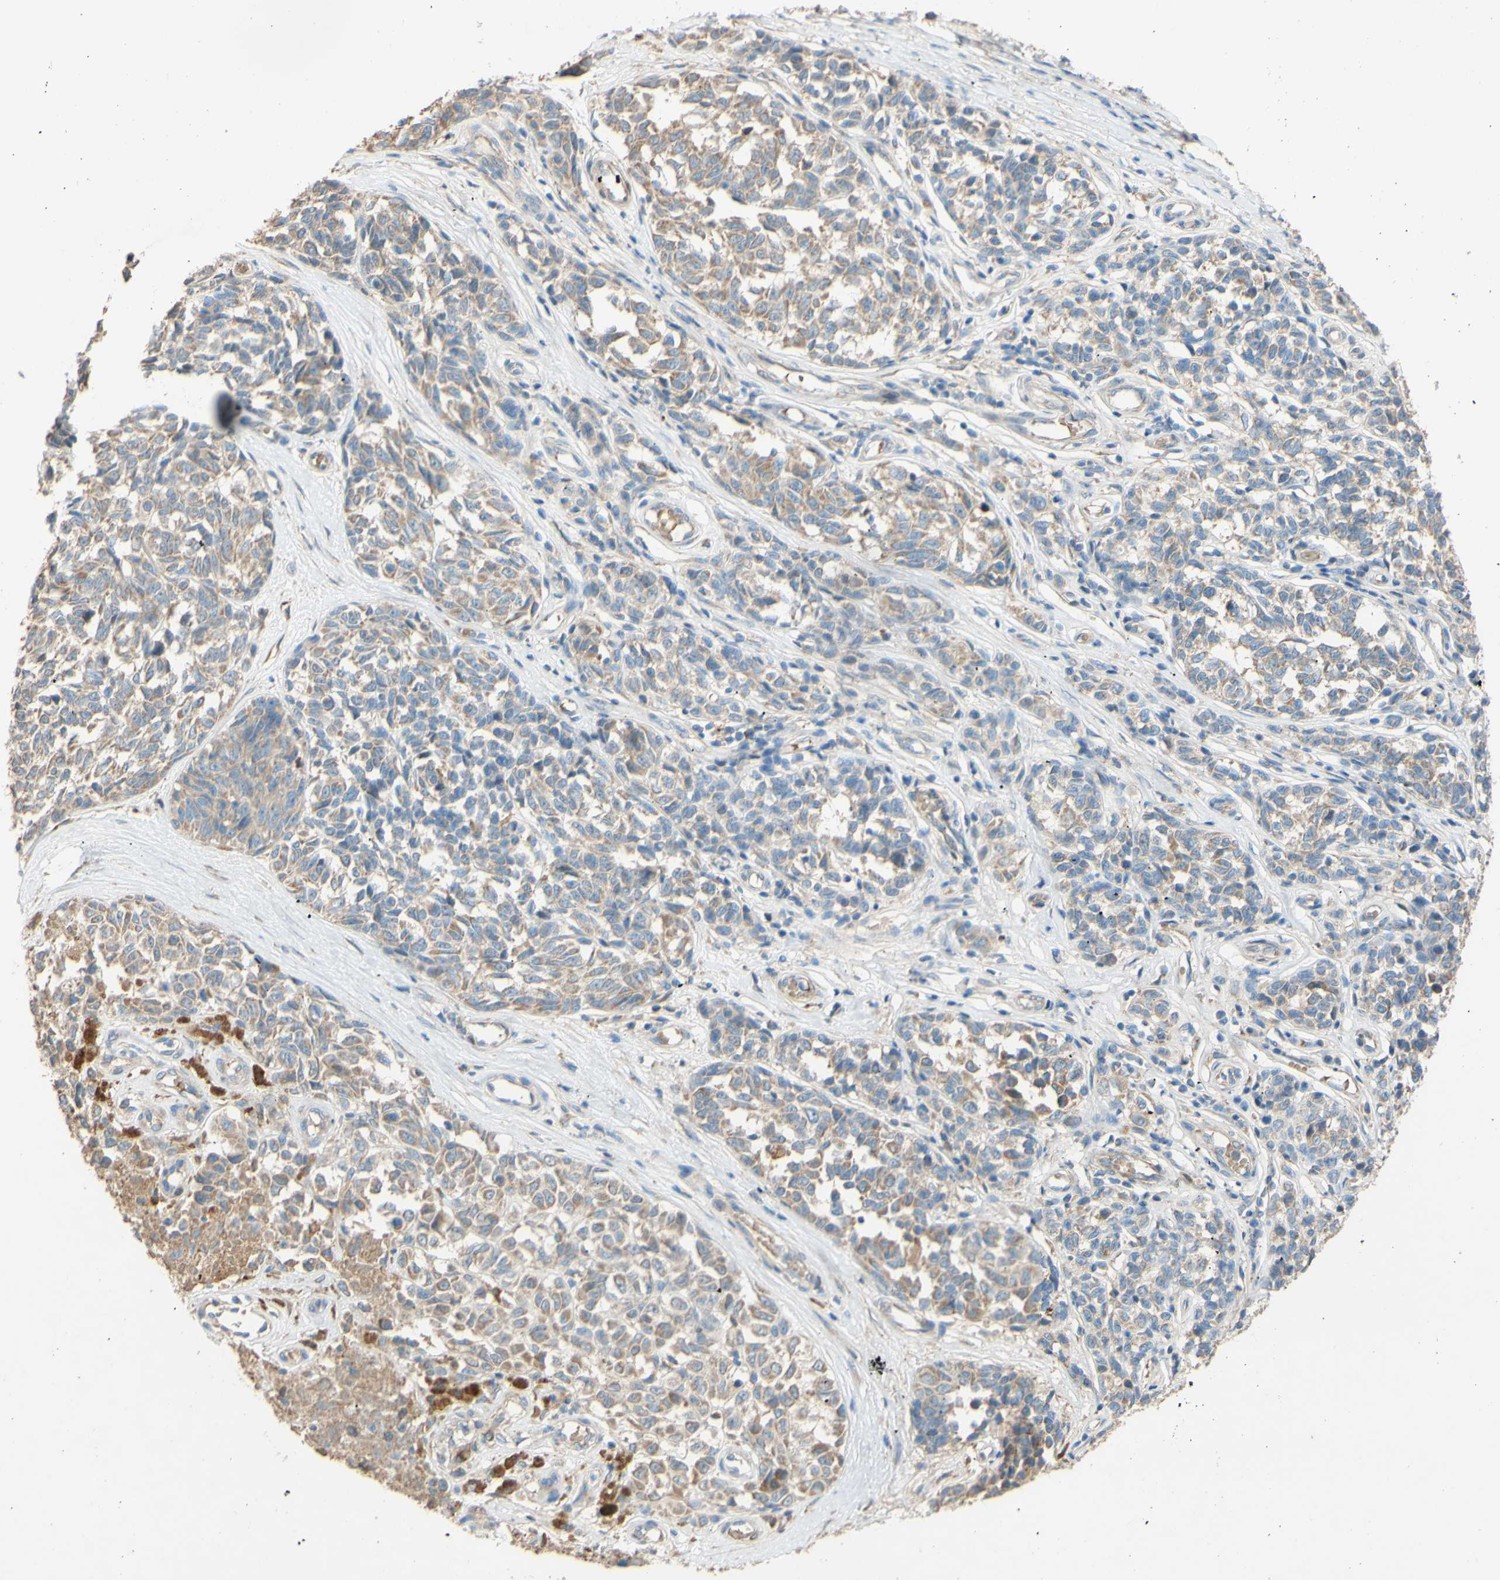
{"staining": {"intensity": "moderate", "quantity": "25%-75%", "location": "cytoplasmic/membranous"}, "tissue": "melanoma", "cell_type": "Tumor cells", "image_type": "cancer", "snomed": [{"axis": "morphology", "description": "Malignant melanoma, NOS"}, {"axis": "topography", "description": "Skin"}], "caption": "Immunohistochemical staining of malignant melanoma shows moderate cytoplasmic/membranous protein staining in approximately 25%-75% of tumor cells.", "gene": "DKK3", "patient": {"sex": "female", "age": 64}}